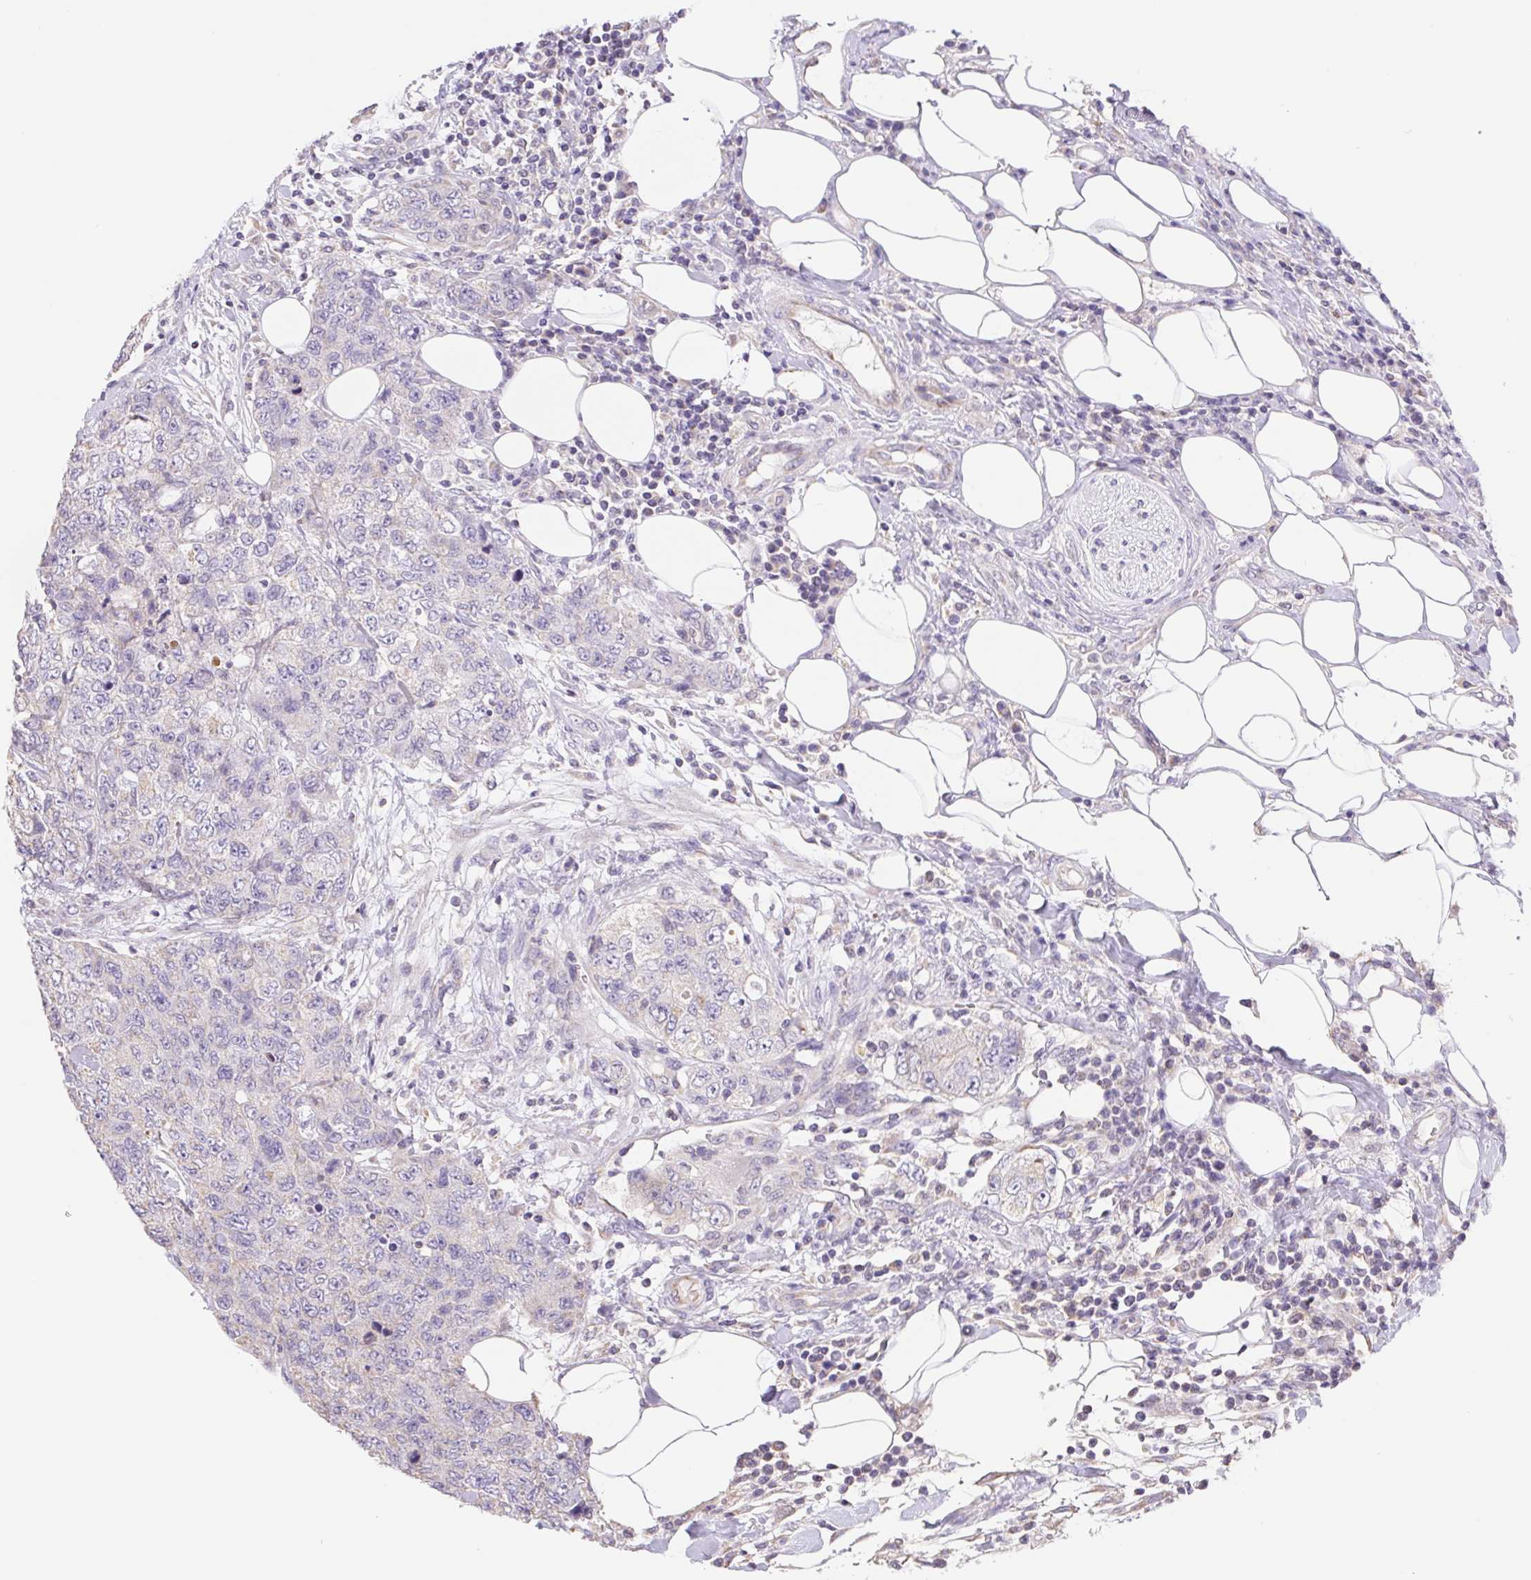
{"staining": {"intensity": "negative", "quantity": "none", "location": "none"}, "tissue": "urothelial cancer", "cell_type": "Tumor cells", "image_type": "cancer", "snomed": [{"axis": "morphology", "description": "Urothelial carcinoma, High grade"}, {"axis": "topography", "description": "Urinary bladder"}], "caption": "An immunohistochemistry (IHC) photomicrograph of urothelial carcinoma (high-grade) is shown. There is no staining in tumor cells of urothelial carcinoma (high-grade).", "gene": "FKBP6", "patient": {"sex": "female", "age": 78}}